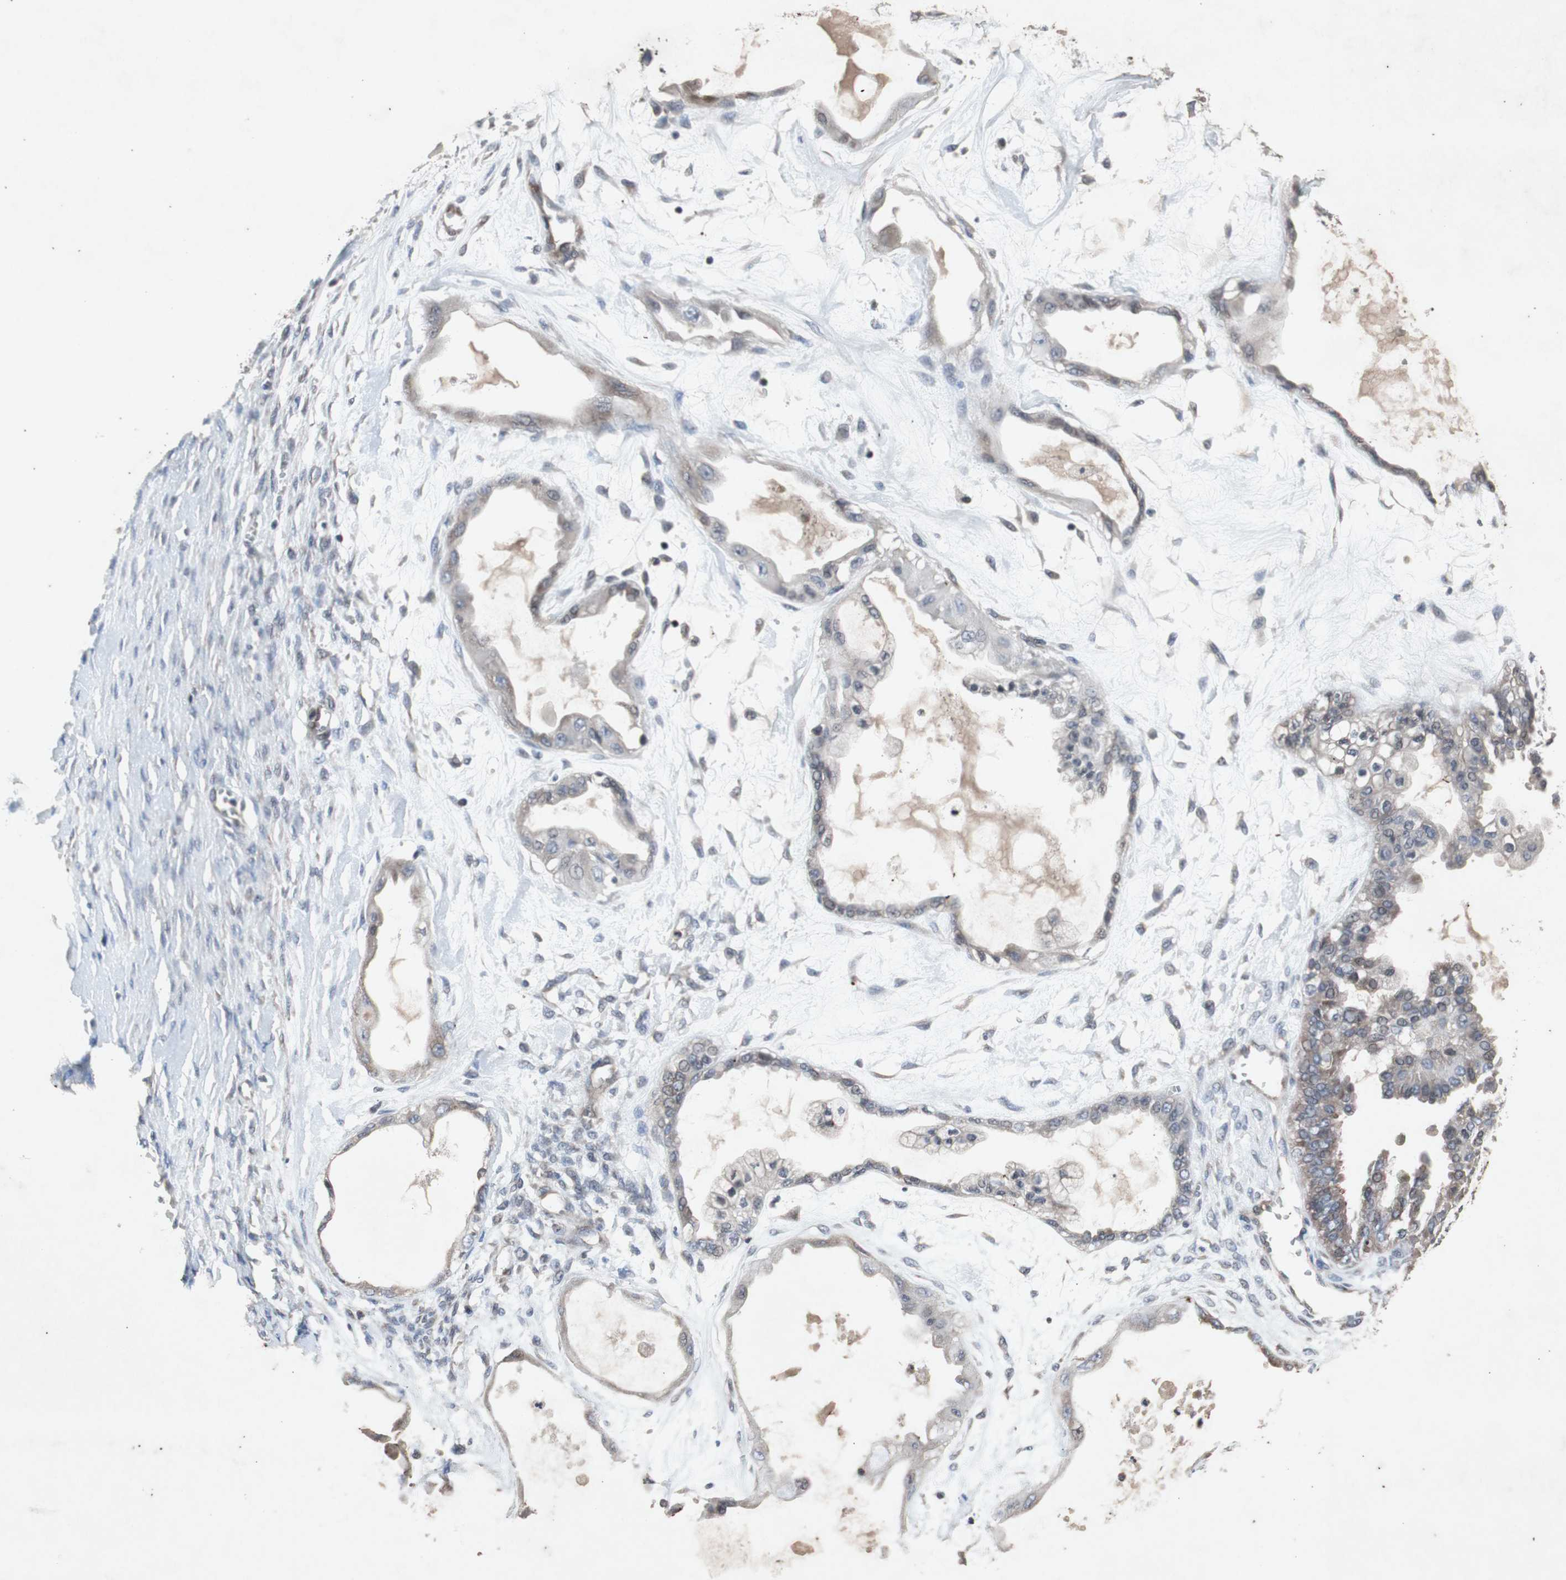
{"staining": {"intensity": "weak", "quantity": "25%-75%", "location": "cytoplasmic/membranous"}, "tissue": "ovarian cancer", "cell_type": "Tumor cells", "image_type": "cancer", "snomed": [{"axis": "morphology", "description": "Carcinoma, NOS"}, {"axis": "morphology", "description": "Carcinoma, endometroid"}, {"axis": "topography", "description": "Ovary"}], "caption": "Immunohistochemistry (DAB (3,3'-diaminobenzidine)) staining of ovarian cancer demonstrates weak cytoplasmic/membranous protein expression in about 25%-75% of tumor cells.", "gene": "CRADD", "patient": {"sex": "female", "age": 50}}